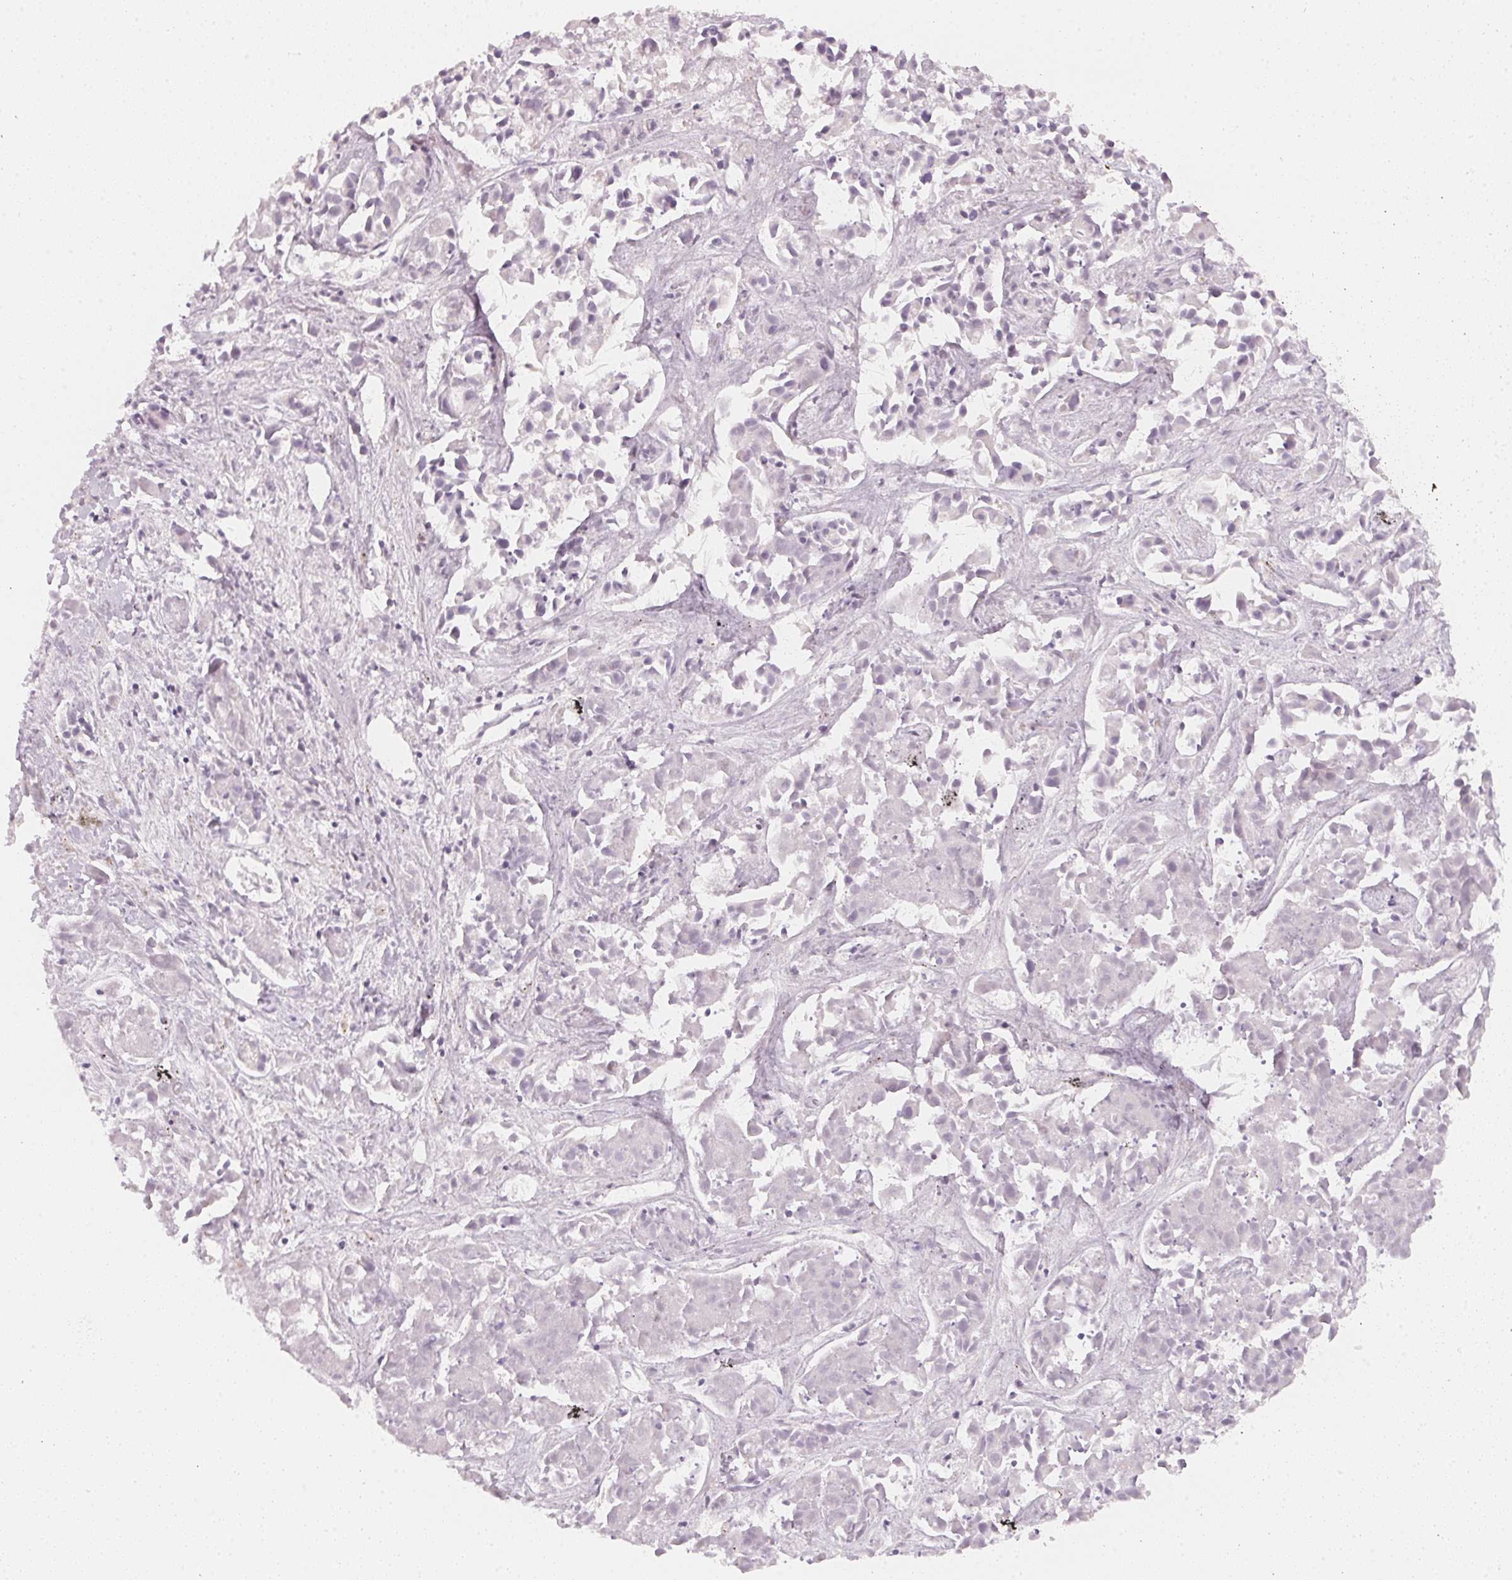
{"staining": {"intensity": "negative", "quantity": "none", "location": "none"}, "tissue": "liver cancer", "cell_type": "Tumor cells", "image_type": "cancer", "snomed": [{"axis": "morphology", "description": "Cholangiocarcinoma"}, {"axis": "topography", "description": "Liver"}], "caption": "DAB immunohistochemical staining of liver cholangiocarcinoma demonstrates no significant positivity in tumor cells. (DAB IHC with hematoxylin counter stain).", "gene": "CFAP276", "patient": {"sex": "female", "age": 81}}